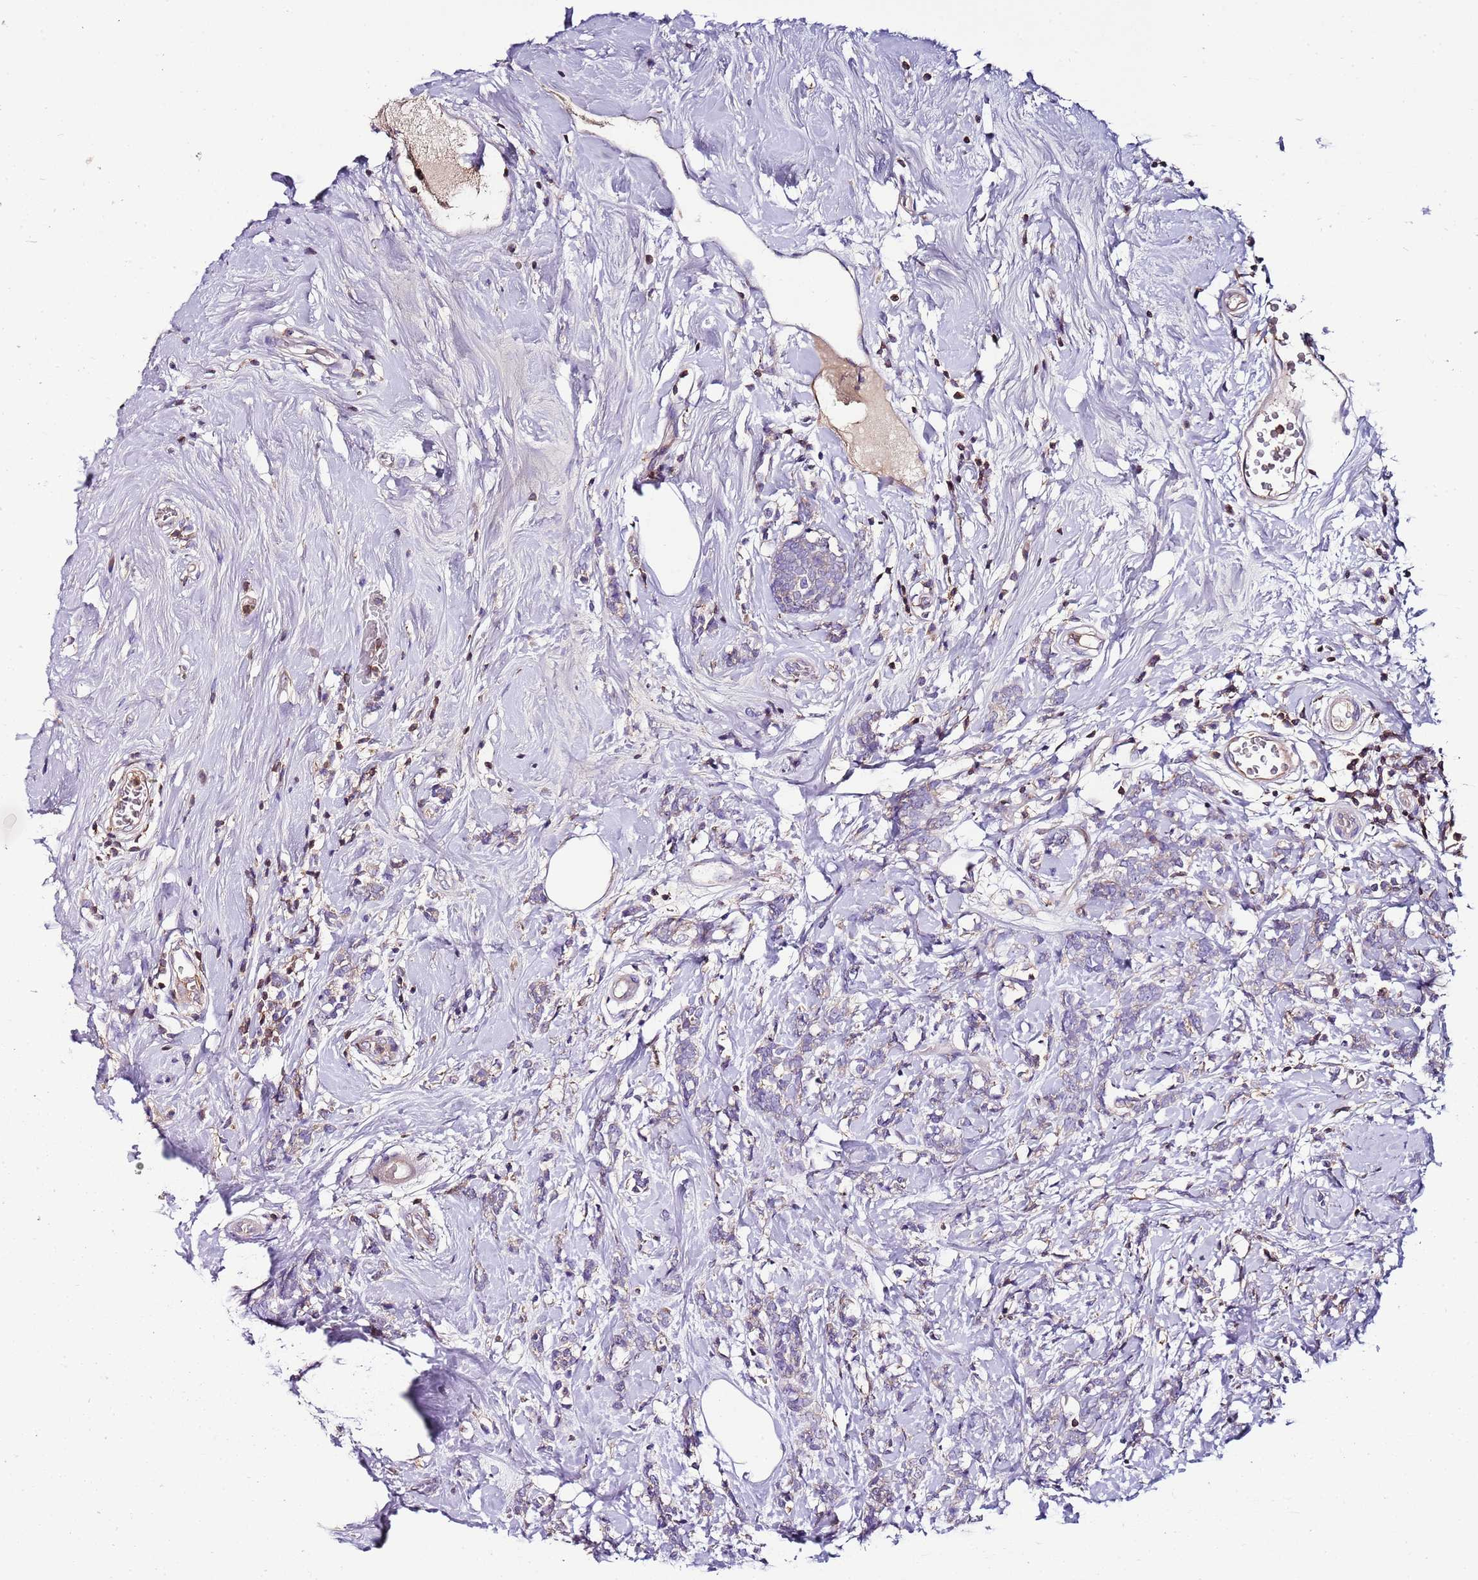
{"staining": {"intensity": "negative", "quantity": "none", "location": "none"}, "tissue": "breast cancer", "cell_type": "Tumor cells", "image_type": "cancer", "snomed": [{"axis": "morphology", "description": "Lobular carcinoma"}, {"axis": "topography", "description": "Breast"}], "caption": "Micrograph shows no protein staining in tumor cells of lobular carcinoma (breast) tissue.", "gene": "IGIP", "patient": {"sex": "female", "age": 58}}